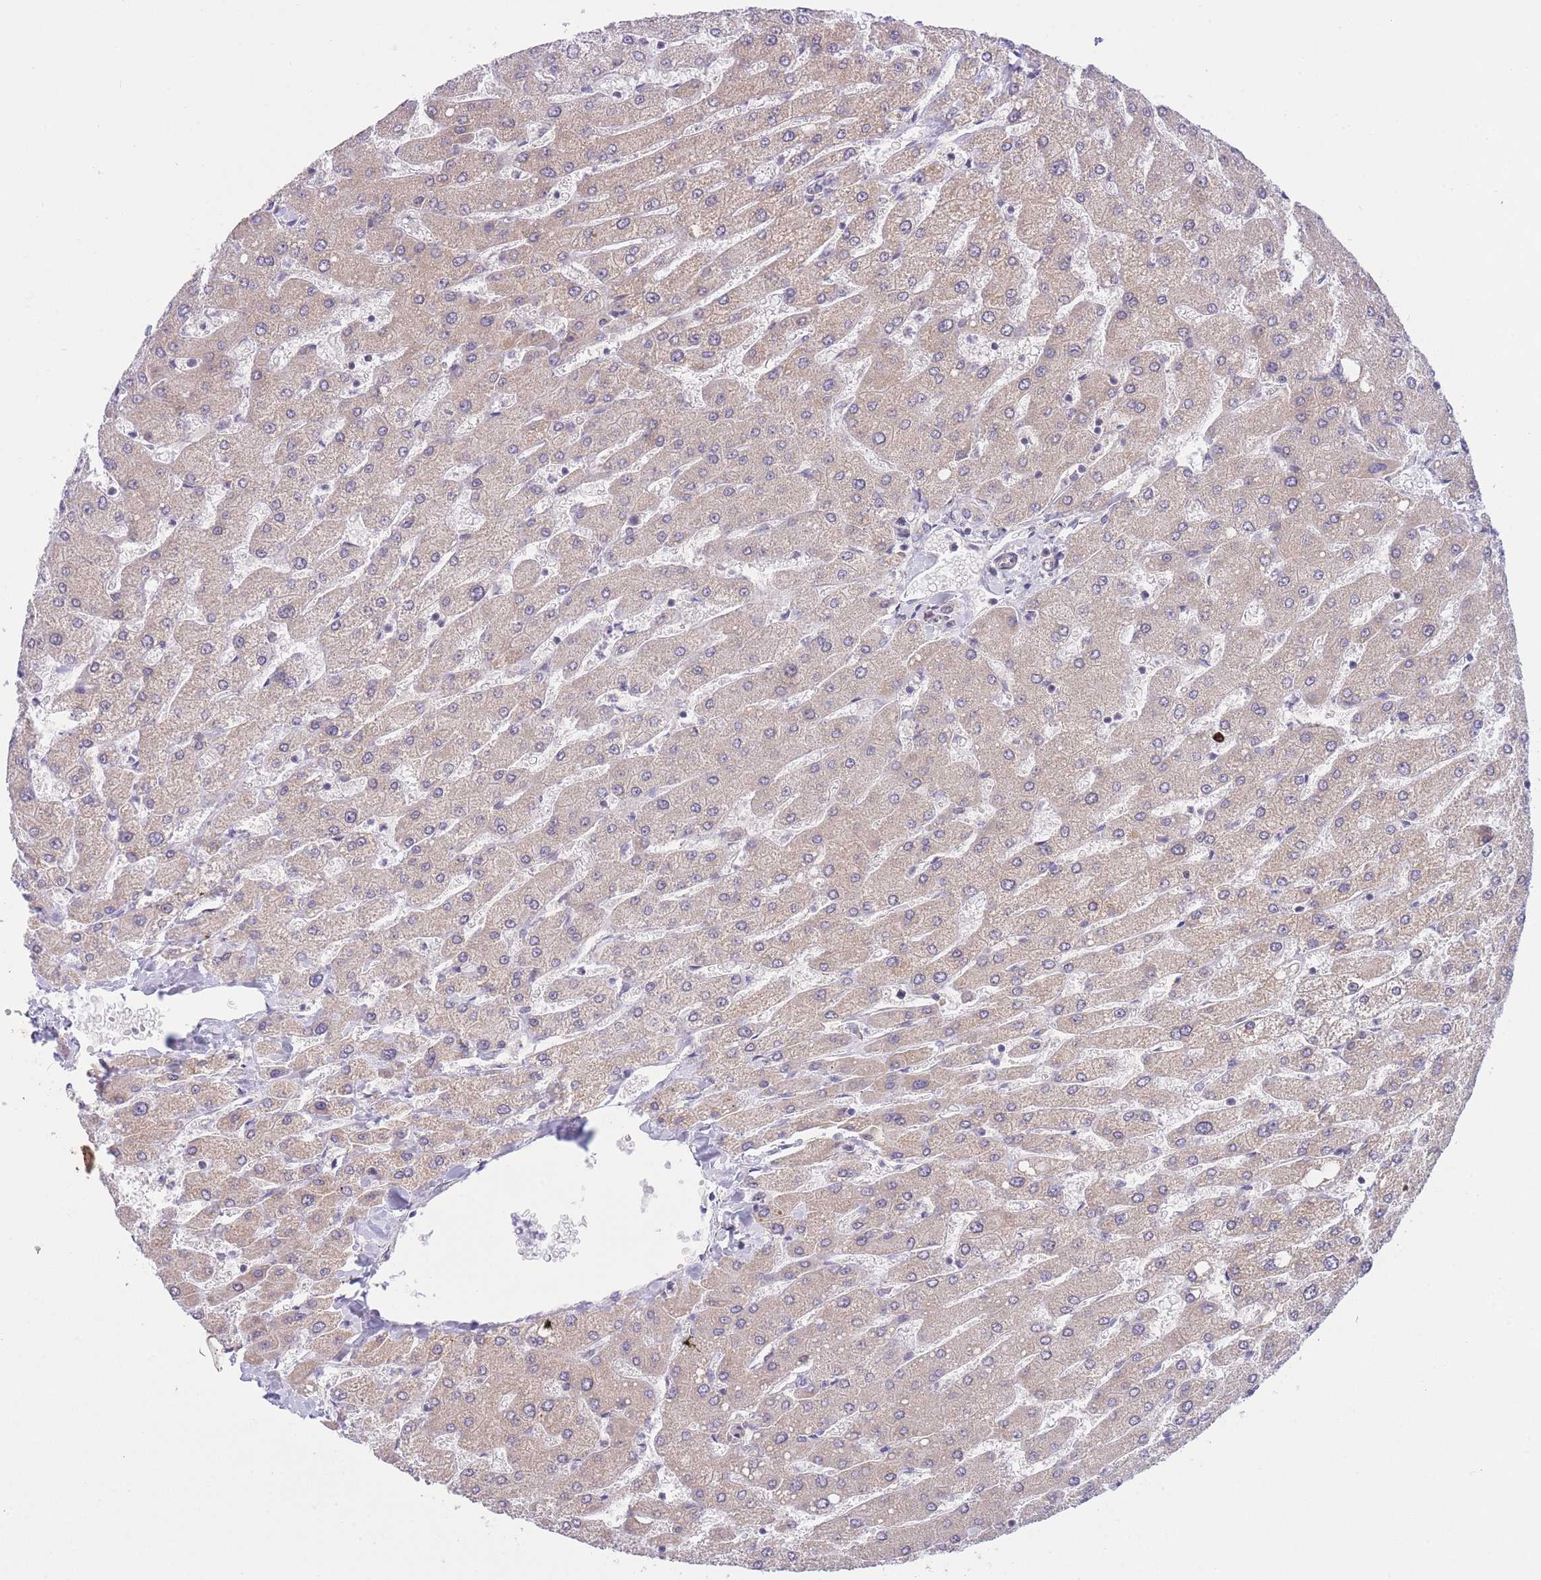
{"staining": {"intensity": "negative", "quantity": "none", "location": "none"}, "tissue": "liver", "cell_type": "Cholangiocytes", "image_type": "normal", "snomed": [{"axis": "morphology", "description": "Normal tissue, NOS"}, {"axis": "topography", "description": "Liver"}], "caption": "Human liver stained for a protein using immunohistochemistry (IHC) shows no expression in cholangiocytes.", "gene": "CDC25B", "patient": {"sex": "male", "age": 55}}